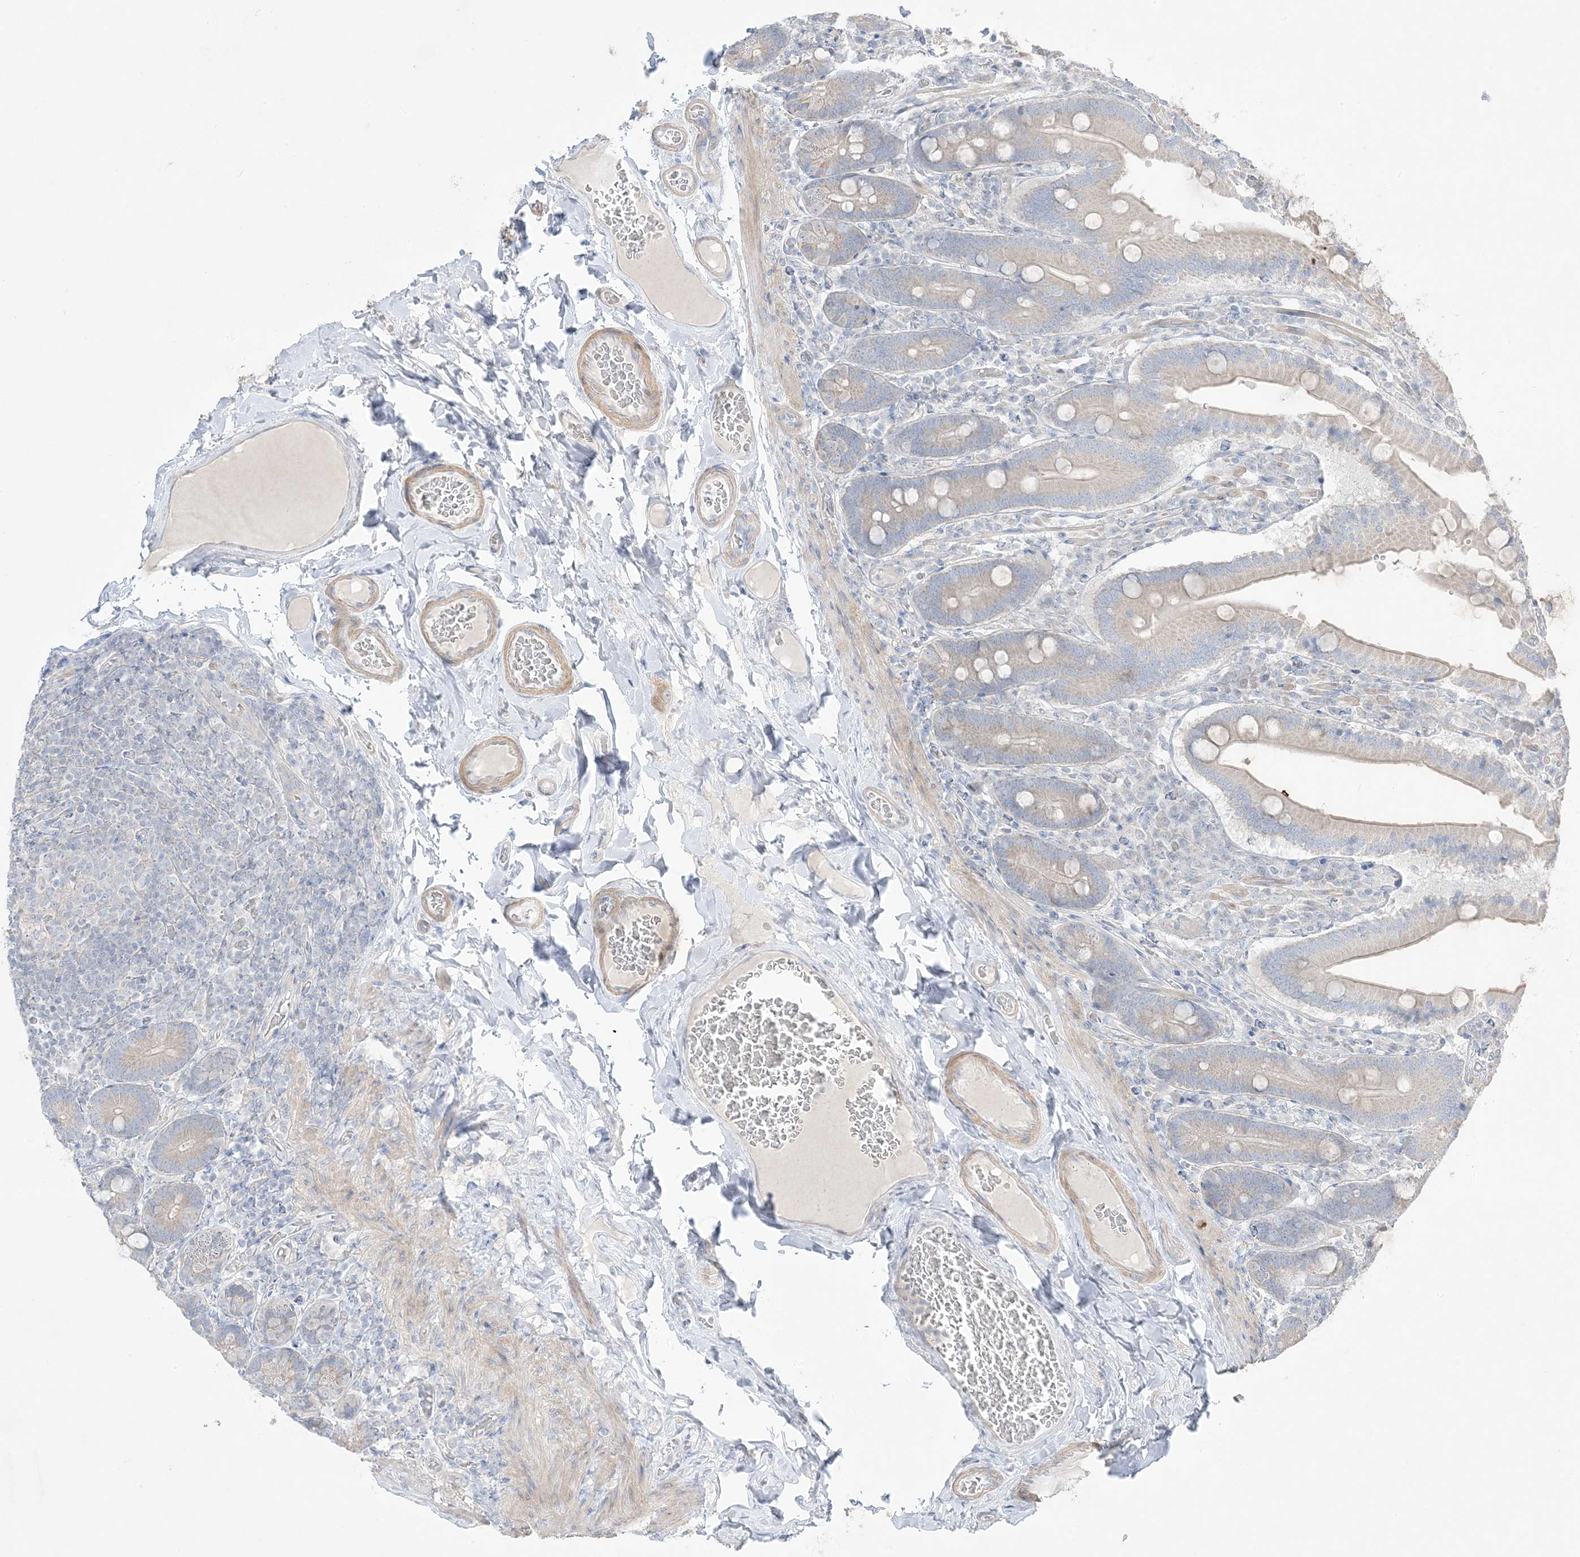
{"staining": {"intensity": "weak", "quantity": "<25%", "location": "cytoplasmic/membranous"}, "tissue": "duodenum", "cell_type": "Glandular cells", "image_type": "normal", "snomed": [{"axis": "morphology", "description": "Normal tissue, NOS"}, {"axis": "topography", "description": "Duodenum"}], "caption": "Glandular cells show no significant protein staining in unremarkable duodenum. Brightfield microscopy of immunohistochemistry (IHC) stained with DAB (brown) and hematoxylin (blue), captured at high magnification.", "gene": "FAM184A", "patient": {"sex": "female", "age": 62}}